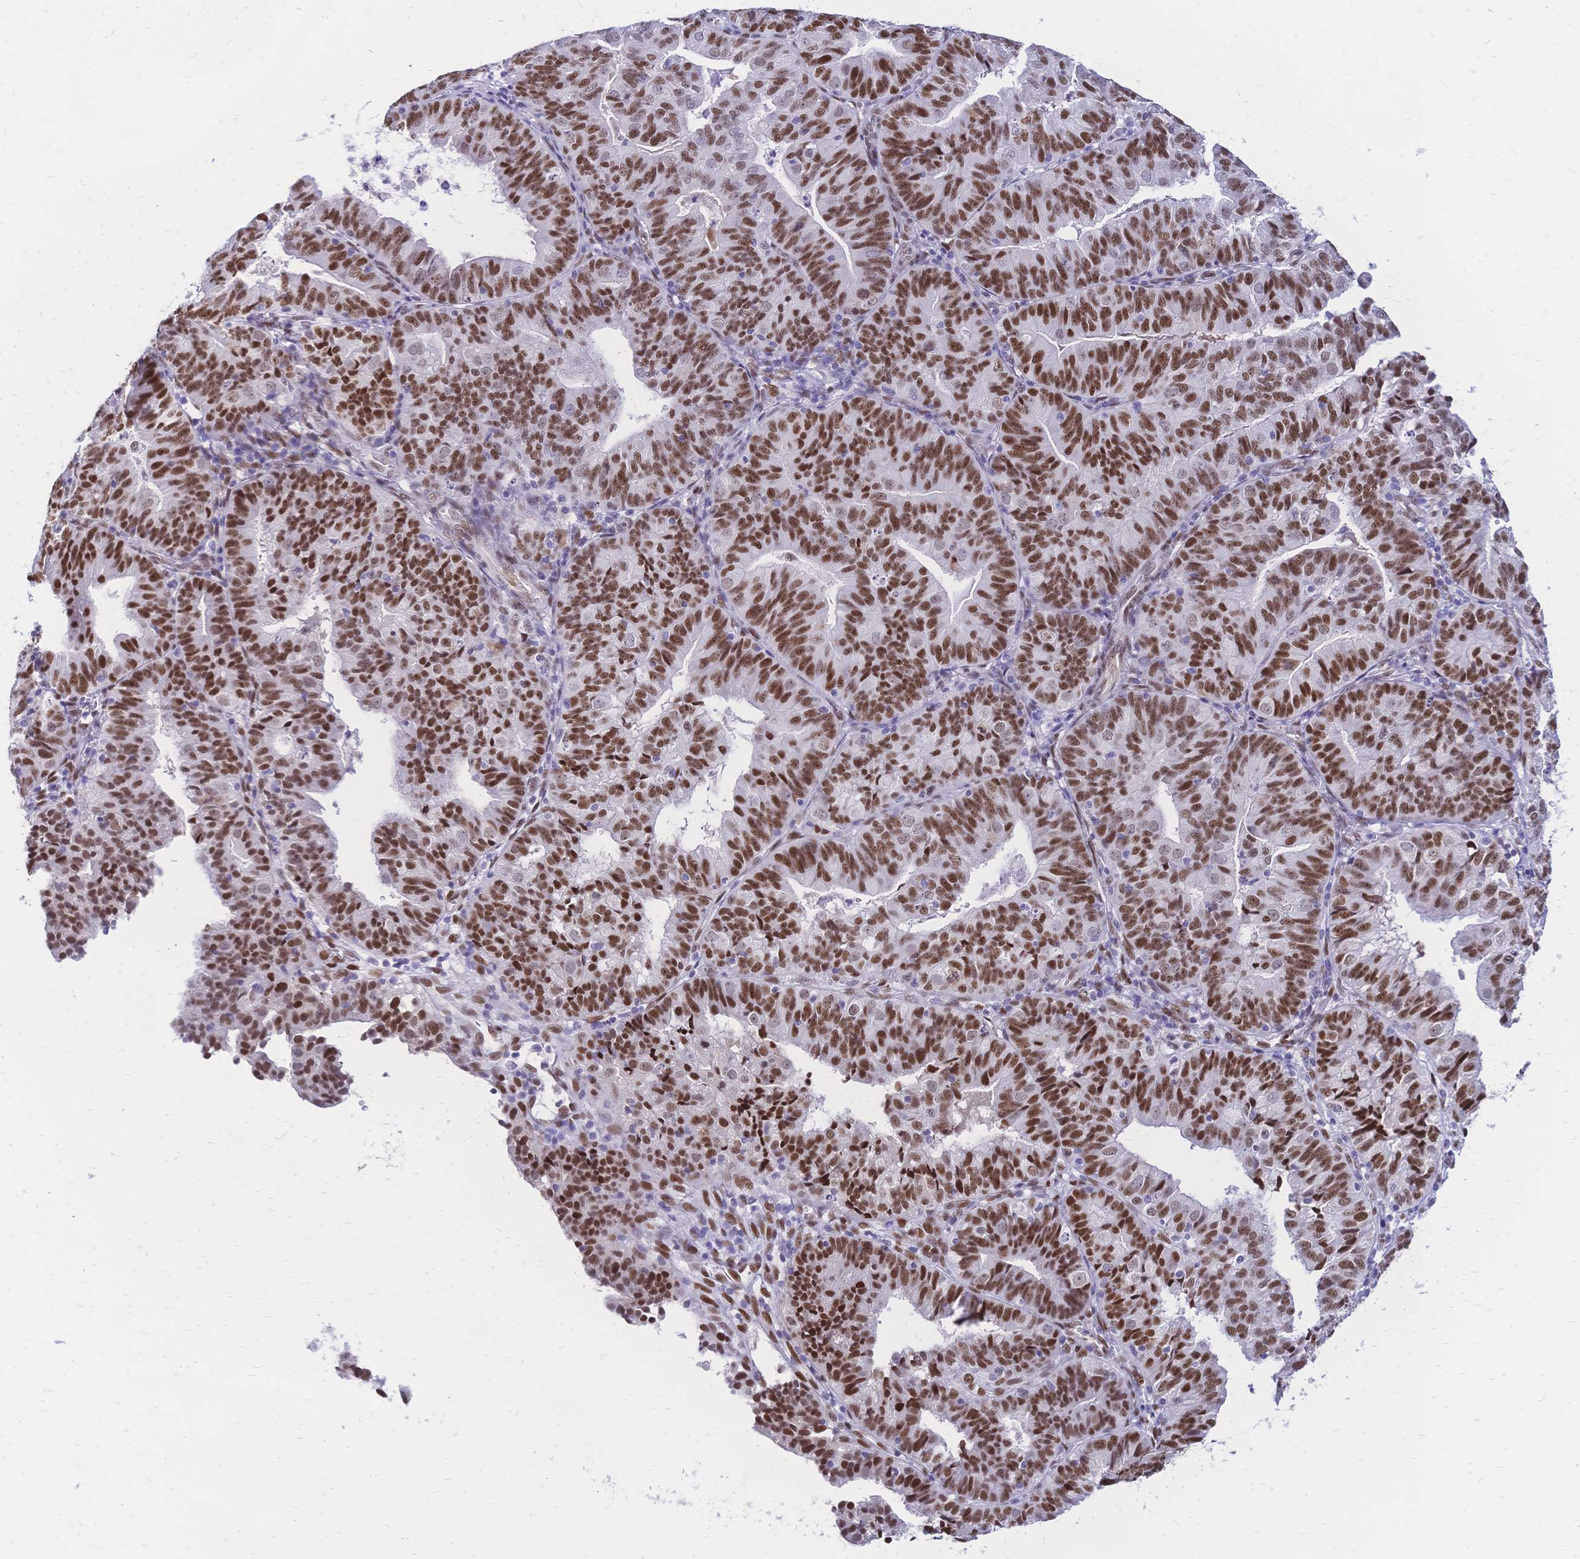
{"staining": {"intensity": "moderate", "quantity": ">75%", "location": "nuclear"}, "tissue": "endometrial cancer", "cell_type": "Tumor cells", "image_type": "cancer", "snomed": [{"axis": "morphology", "description": "Adenocarcinoma, NOS"}, {"axis": "topography", "description": "Endometrium"}], "caption": "A photomicrograph of human endometrial cancer (adenocarcinoma) stained for a protein demonstrates moderate nuclear brown staining in tumor cells.", "gene": "NFIC", "patient": {"sex": "female", "age": 56}}